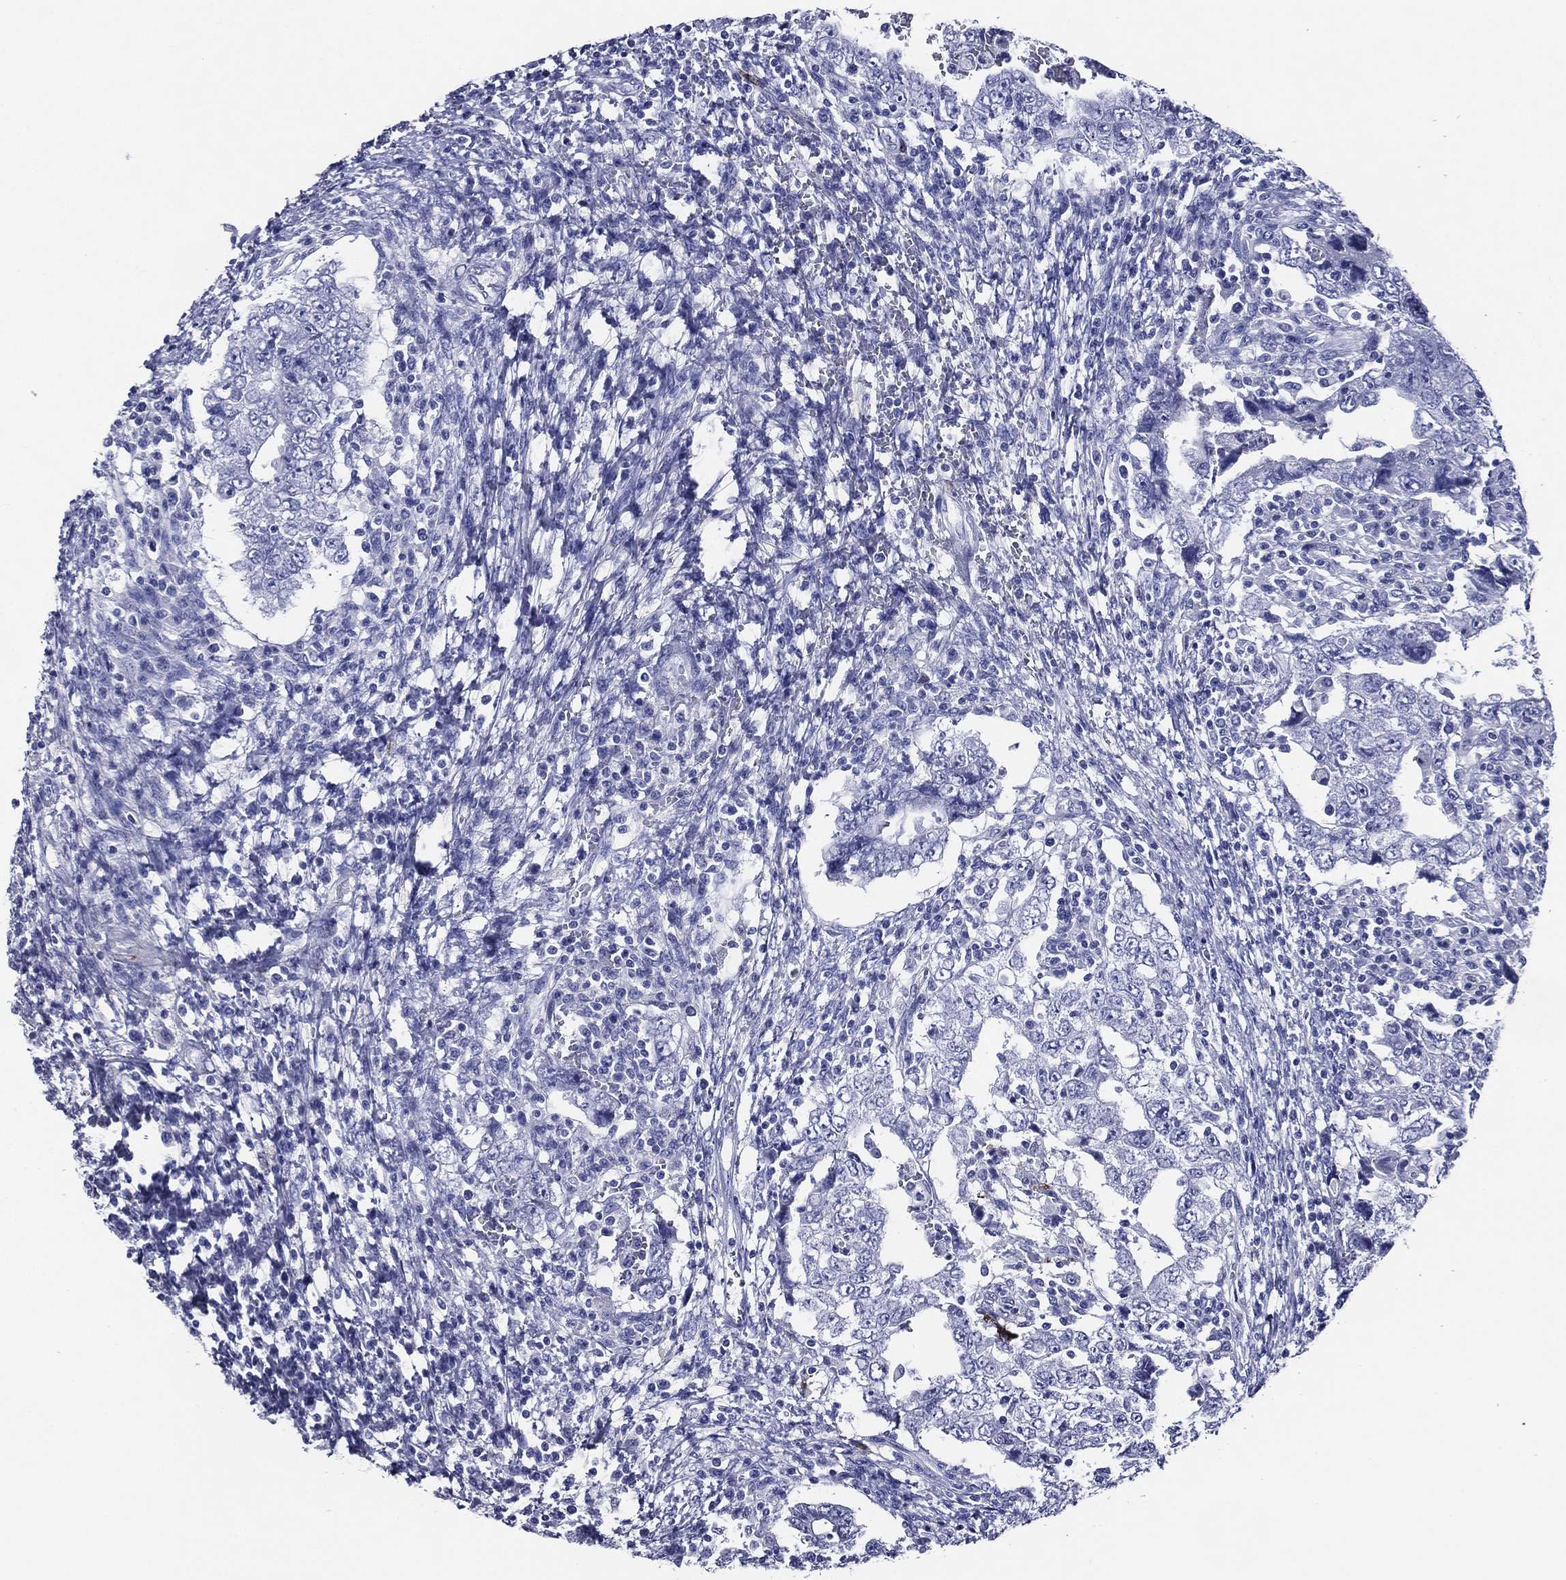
{"staining": {"intensity": "negative", "quantity": "none", "location": "none"}, "tissue": "testis cancer", "cell_type": "Tumor cells", "image_type": "cancer", "snomed": [{"axis": "morphology", "description": "Carcinoma, Embryonal, NOS"}, {"axis": "topography", "description": "Testis"}], "caption": "Tumor cells show no significant protein staining in testis cancer.", "gene": "ACE2", "patient": {"sex": "male", "age": 26}}